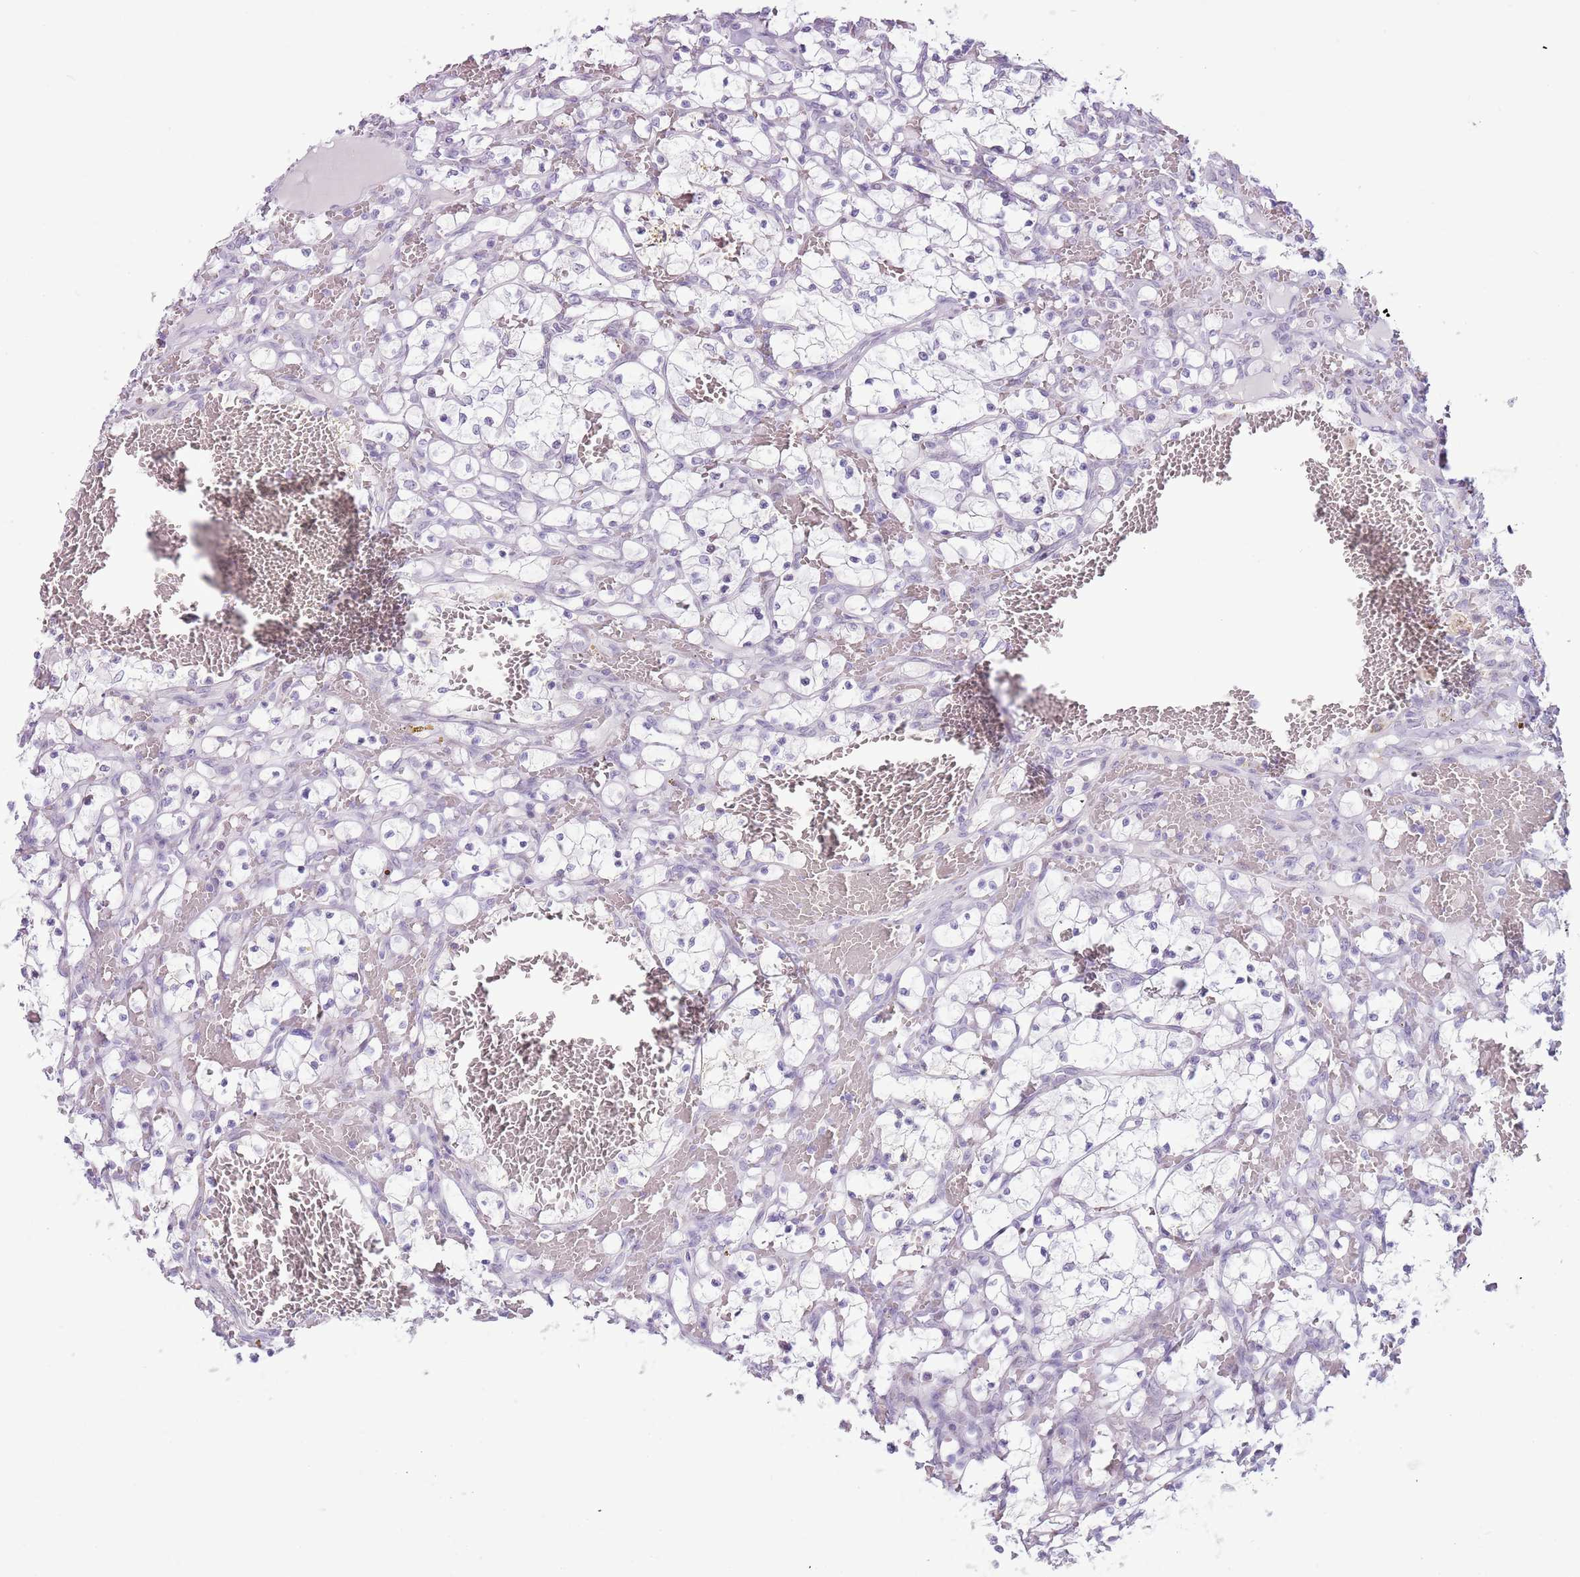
{"staining": {"intensity": "negative", "quantity": "none", "location": "none"}, "tissue": "renal cancer", "cell_type": "Tumor cells", "image_type": "cancer", "snomed": [{"axis": "morphology", "description": "Adenocarcinoma, NOS"}, {"axis": "topography", "description": "Kidney"}], "caption": "This photomicrograph is of renal cancer stained with IHC to label a protein in brown with the nuclei are counter-stained blue. There is no positivity in tumor cells.", "gene": "MLLT11", "patient": {"sex": "female", "age": 69}}